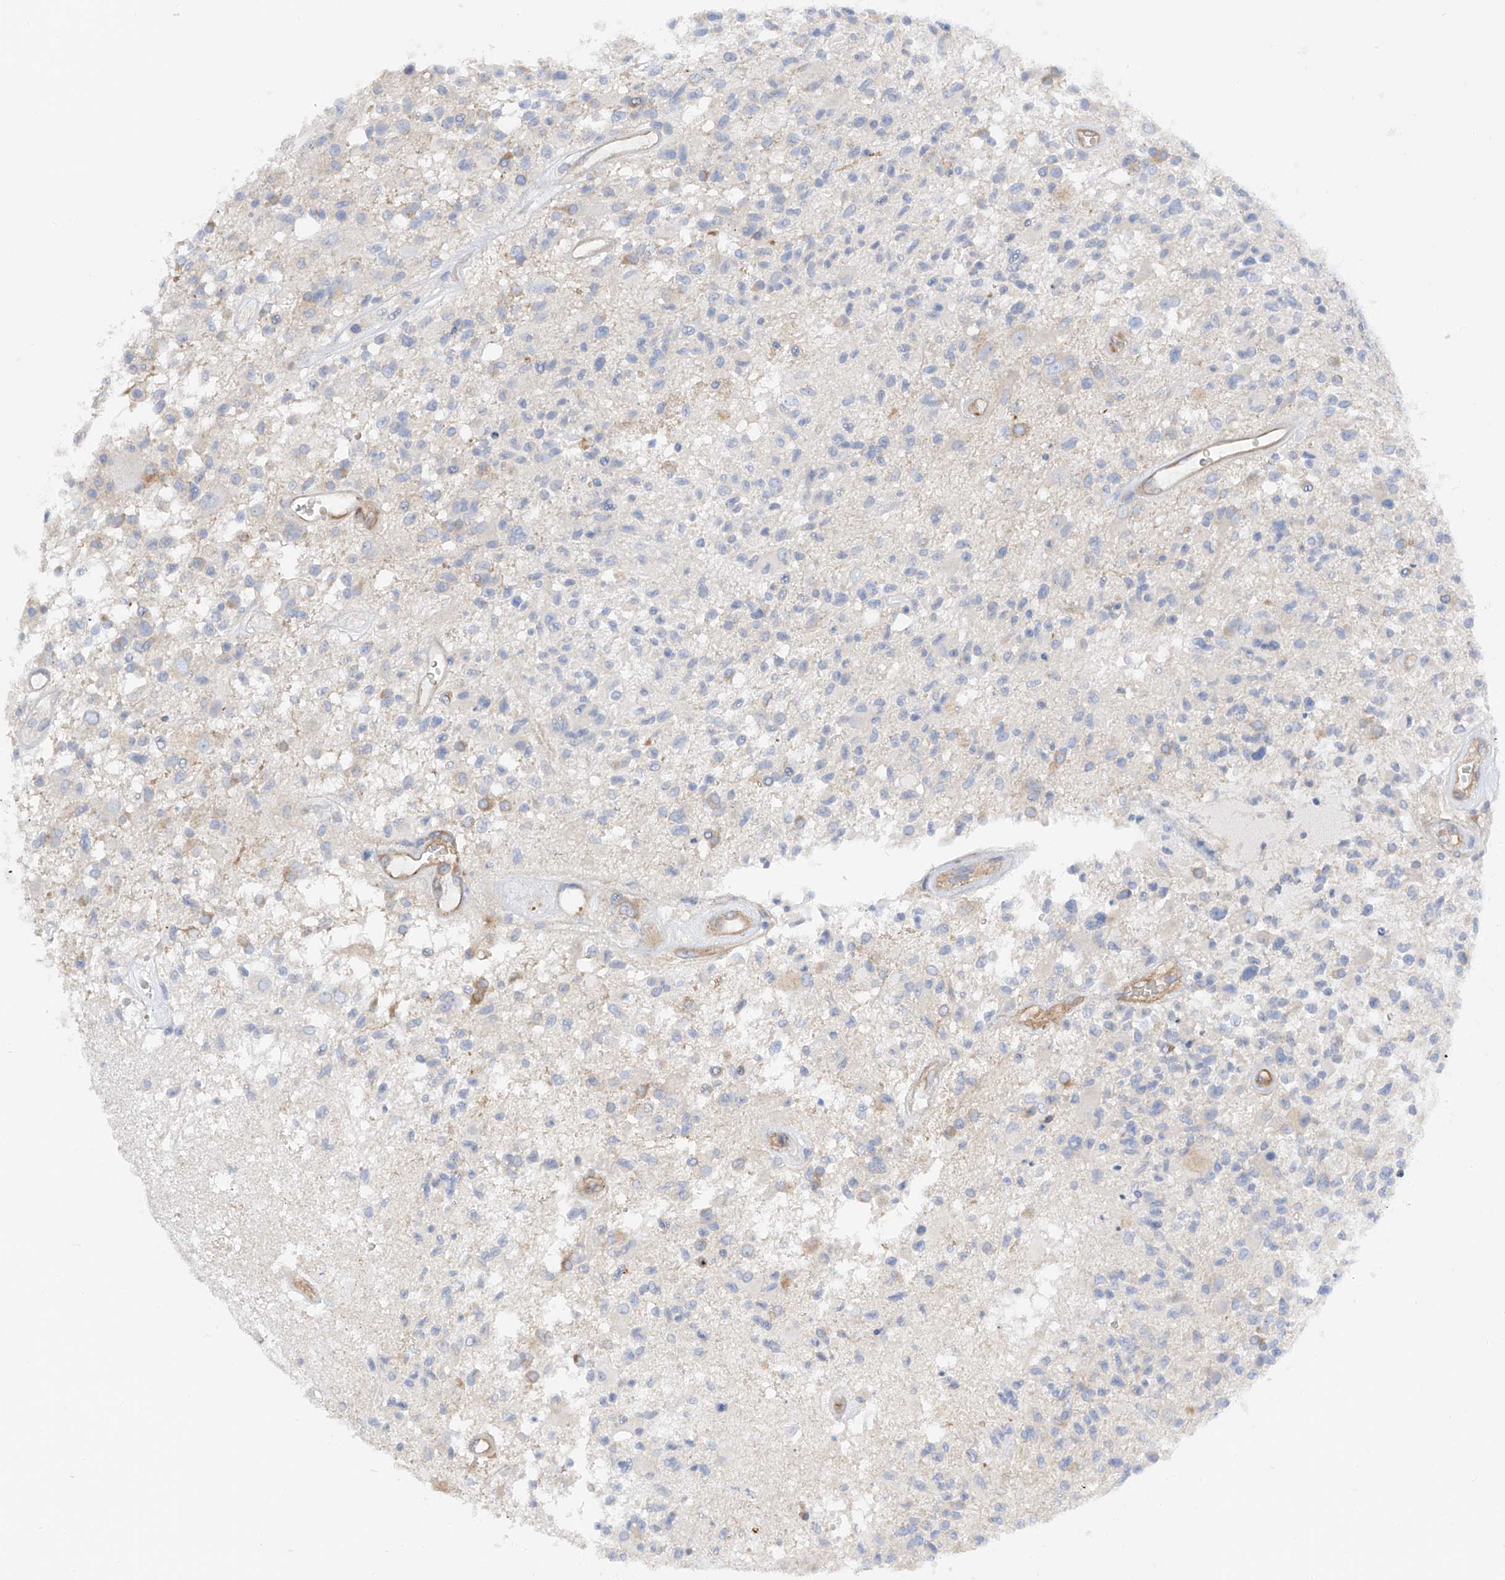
{"staining": {"intensity": "negative", "quantity": "none", "location": "none"}, "tissue": "glioma", "cell_type": "Tumor cells", "image_type": "cancer", "snomed": [{"axis": "morphology", "description": "Glioma, malignant, High grade"}, {"axis": "morphology", "description": "Glioblastoma, NOS"}, {"axis": "topography", "description": "Brain"}], "caption": "Immunohistochemical staining of human glioma demonstrates no significant staining in tumor cells.", "gene": "LCA5", "patient": {"sex": "male", "age": 60}}